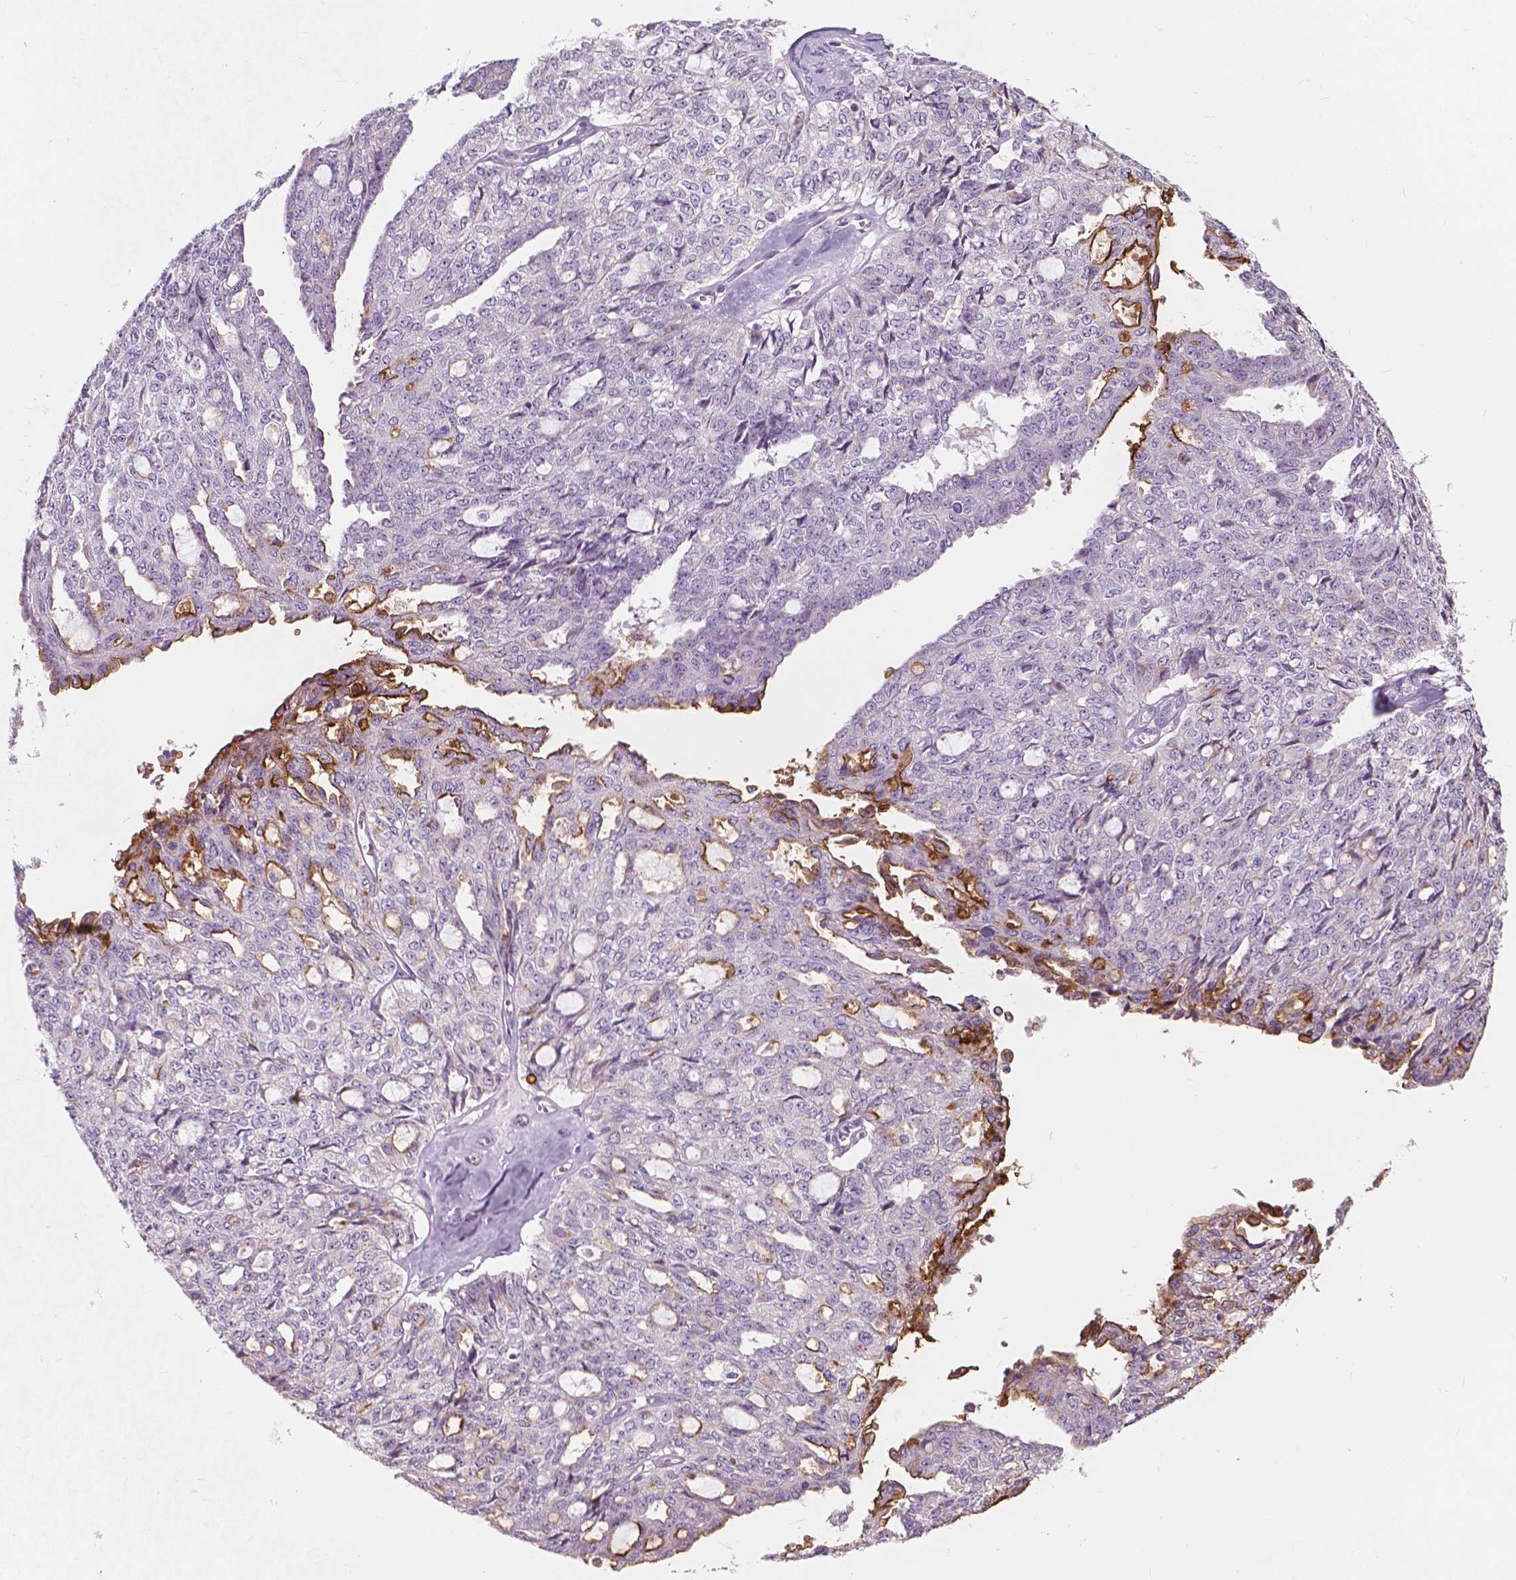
{"staining": {"intensity": "moderate", "quantity": "<25%", "location": "cytoplasmic/membranous"}, "tissue": "ovarian cancer", "cell_type": "Tumor cells", "image_type": "cancer", "snomed": [{"axis": "morphology", "description": "Cystadenocarcinoma, serous, NOS"}, {"axis": "topography", "description": "Ovary"}], "caption": "Brown immunohistochemical staining in ovarian cancer (serous cystadenocarcinoma) exhibits moderate cytoplasmic/membranous positivity in about <25% of tumor cells.", "gene": "GPRC5A", "patient": {"sex": "female", "age": 71}}